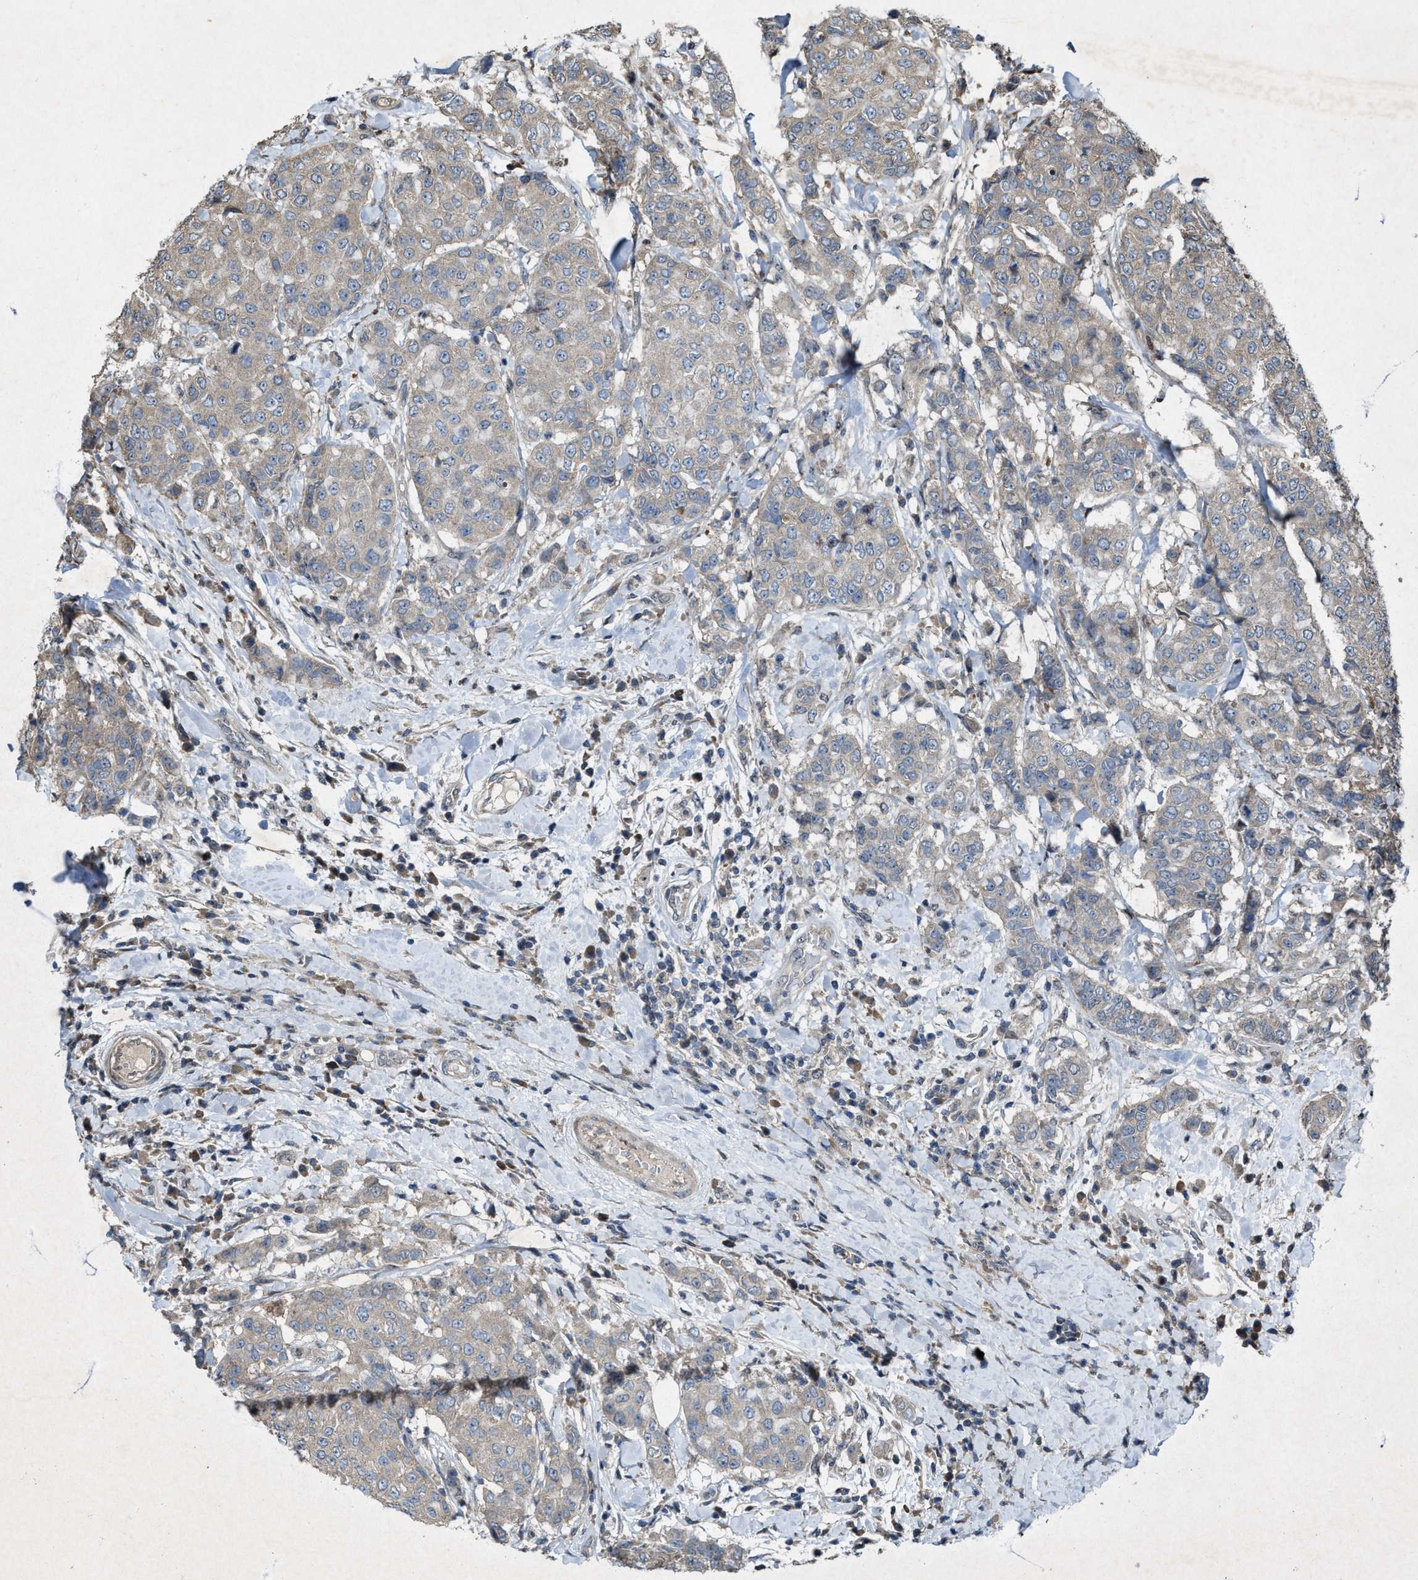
{"staining": {"intensity": "weak", "quantity": "<25%", "location": "cytoplasmic/membranous"}, "tissue": "breast cancer", "cell_type": "Tumor cells", "image_type": "cancer", "snomed": [{"axis": "morphology", "description": "Duct carcinoma"}, {"axis": "topography", "description": "Breast"}], "caption": "Immunohistochemical staining of human breast cancer (invasive ductal carcinoma) displays no significant positivity in tumor cells.", "gene": "PDP2", "patient": {"sex": "female", "age": 27}}